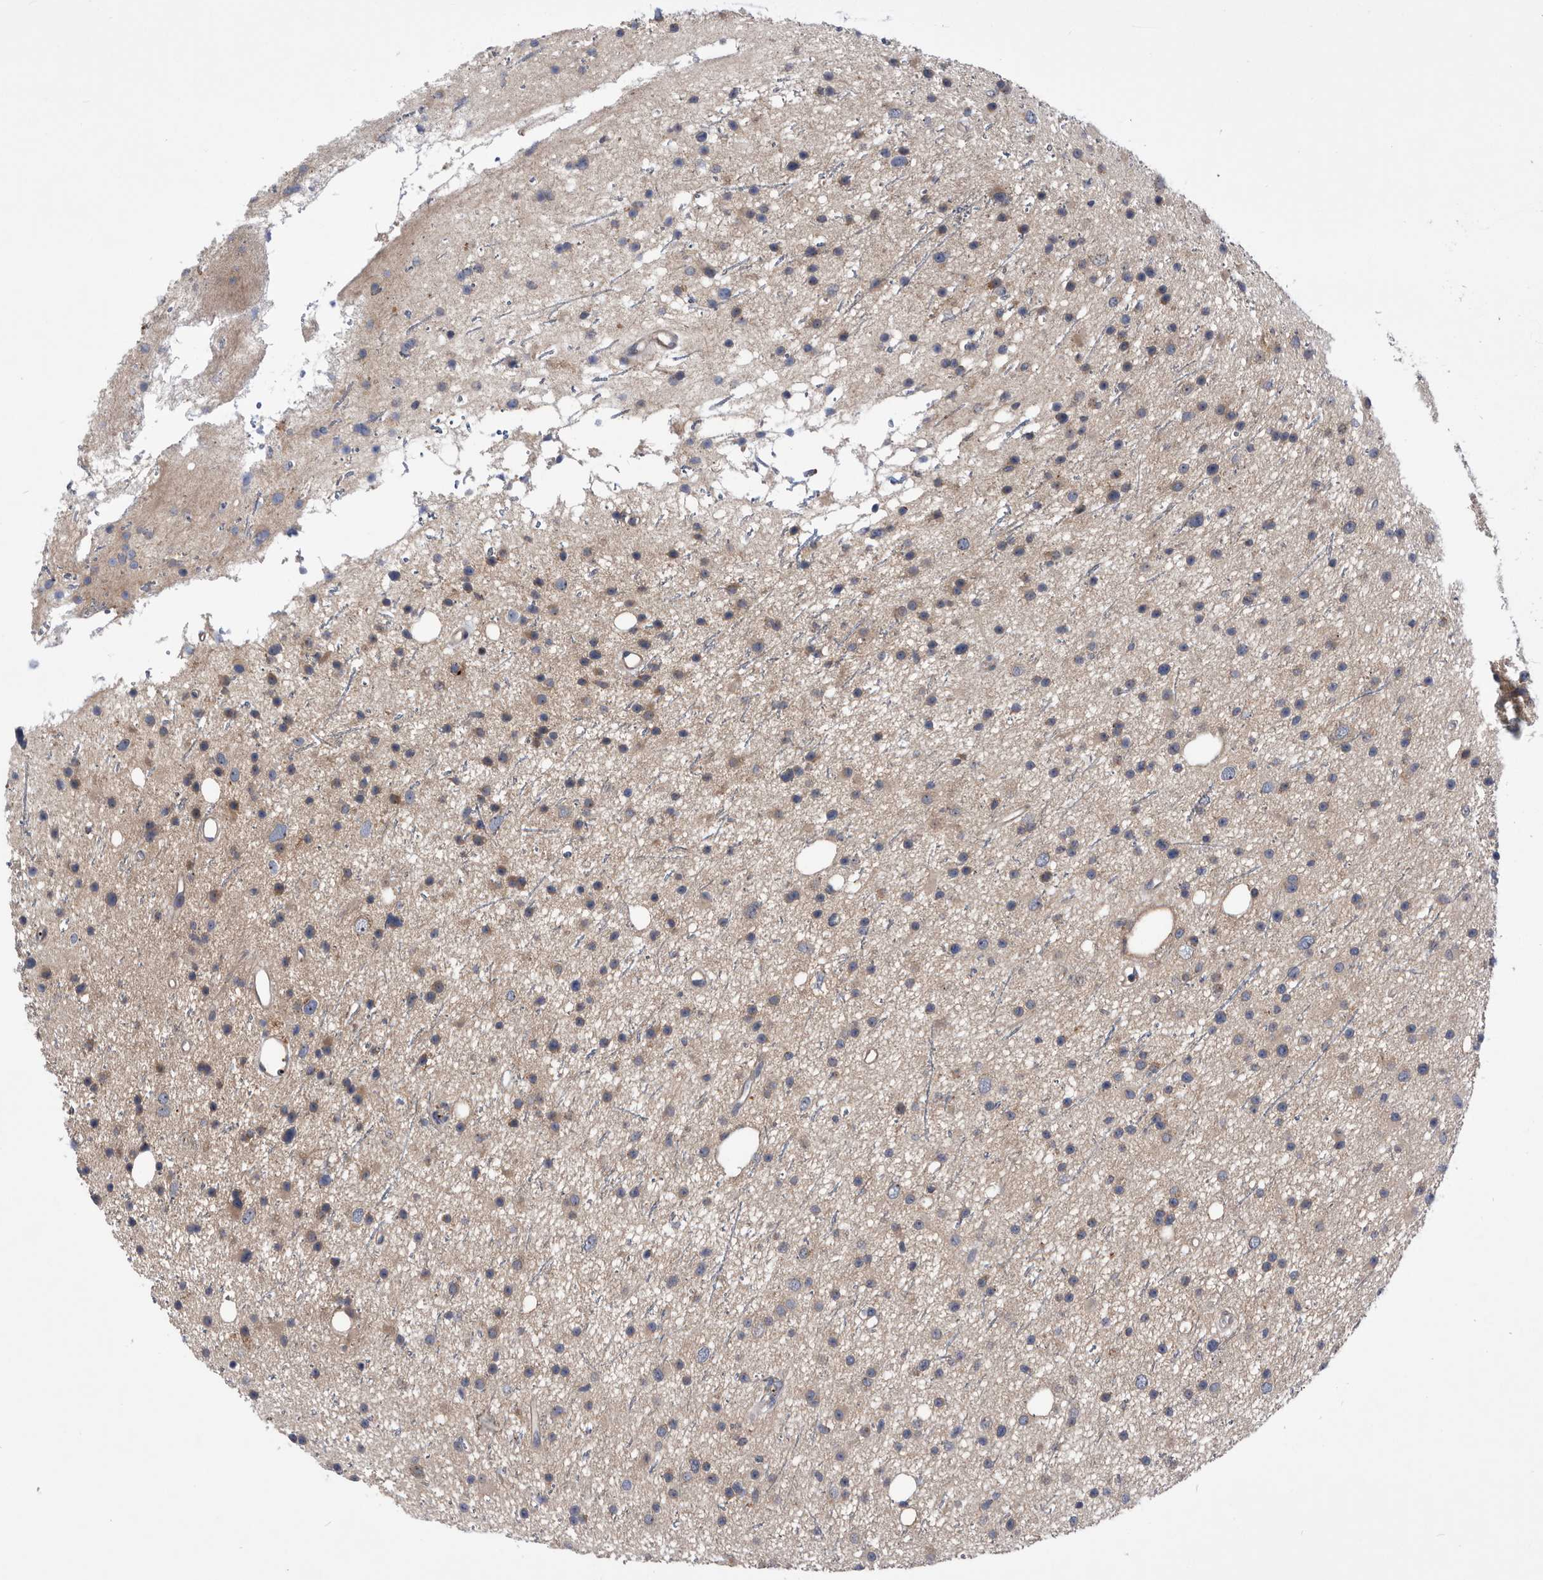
{"staining": {"intensity": "weak", "quantity": "25%-75%", "location": "cytoplasmic/membranous"}, "tissue": "glioma", "cell_type": "Tumor cells", "image_type": "cancer", "snomed": [{"axis": "morphology", "description": "Glioma, malignant, Low grade"}, {"axis": "topography", "description": "Cerebral cortex"}], "caption": "Weak cytoplasmic/membranous staining for a protein is present in approximately 25%-75% of tumor cells of low-grade glioma (malignant) using immunohistochemistry (IHC).", "gene": "BAIAP3", "patient": {"sex": "female", "age": 39}}